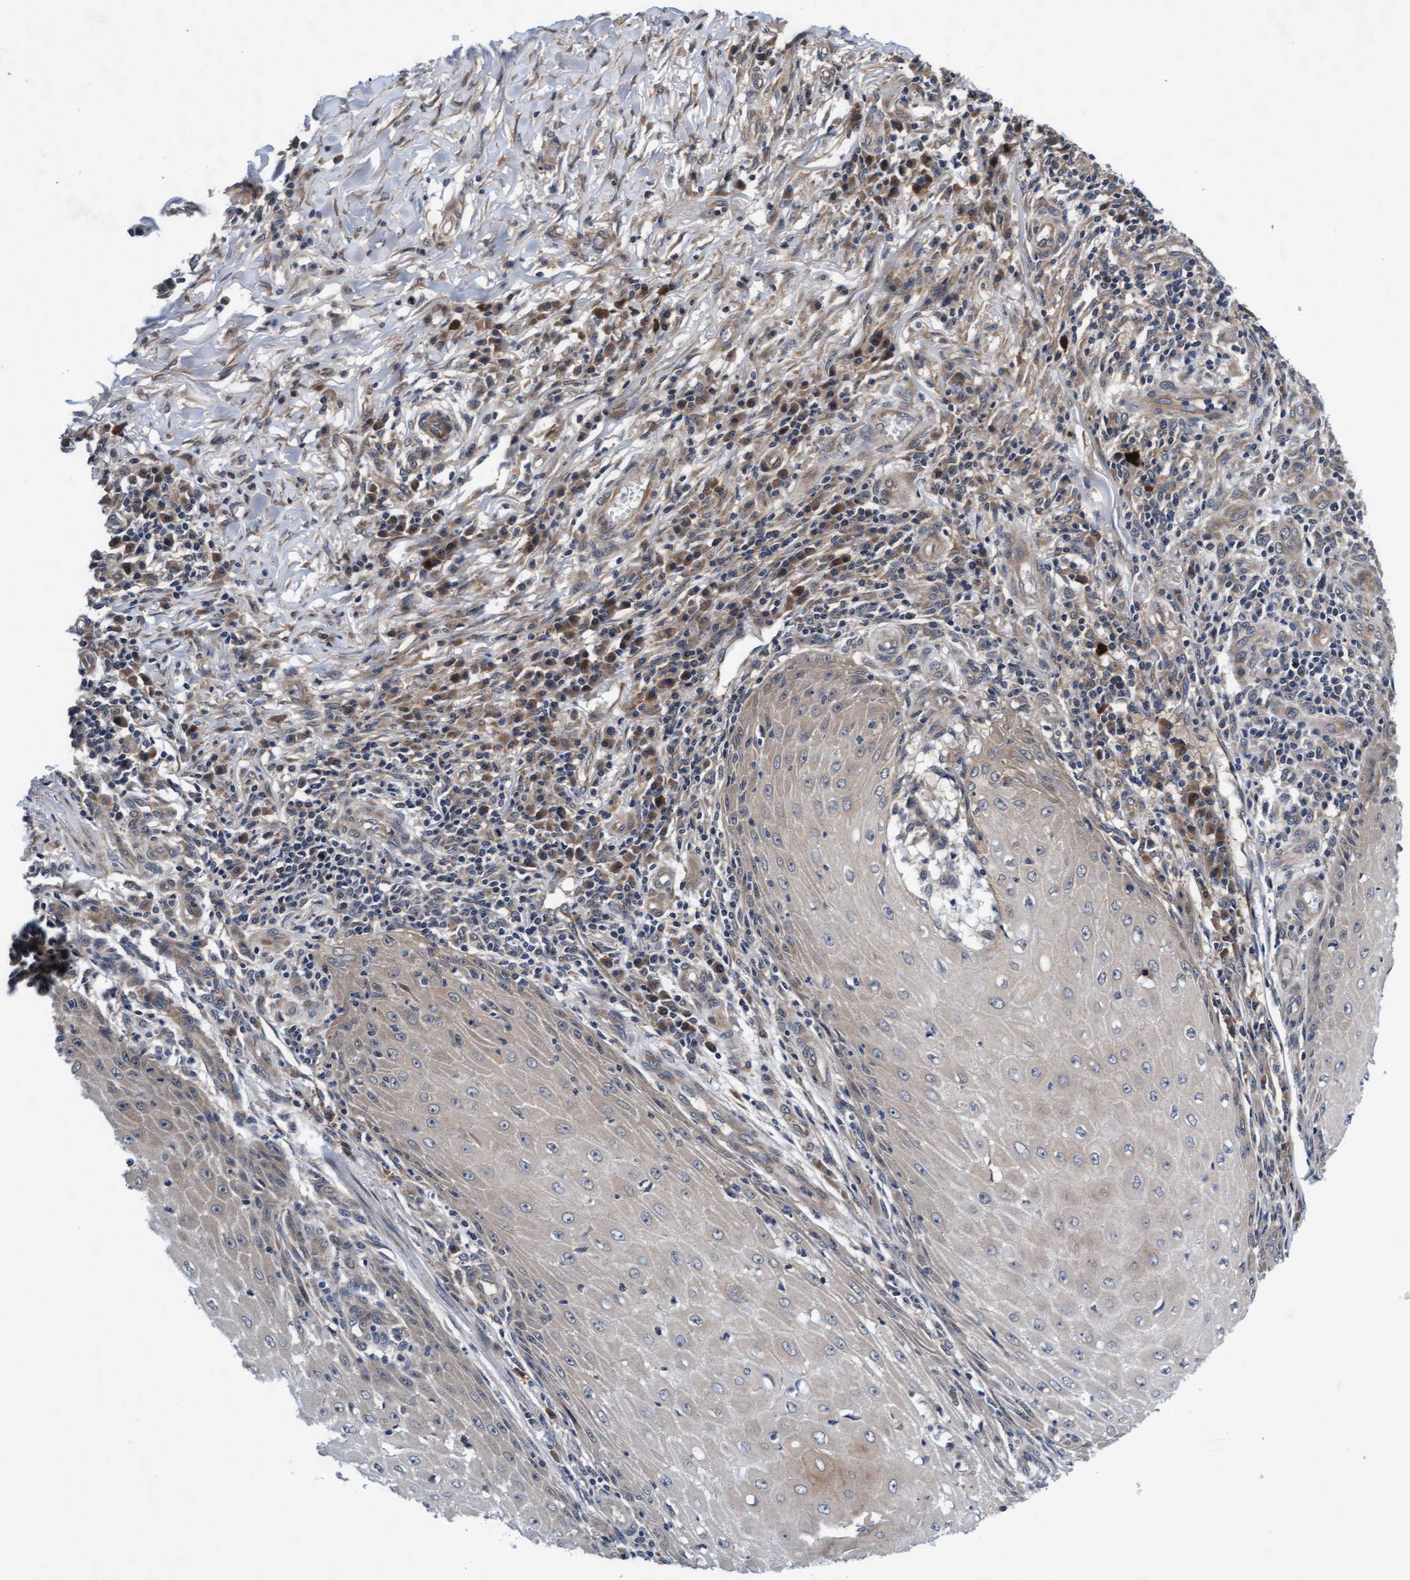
{"staining": {"intensity": "weak", "quantity": "<25%", "location": "cytoplasmic/membranous"}, "tissue": "skin cancer", "cell_type": "Tumor cells", "image_type": "cancer", "snomed": [{"axis": "morphology", "description": "Squamous cell carcinoma, NOS"}, {"axis": "topography", "description": "Skin"}], "caption": "There is no significant expression in tumor cells of skin cancer (squamous cell carcinoma).", "gene": "EFCAB13", "patient": {"sex": "female", "age": 73}}